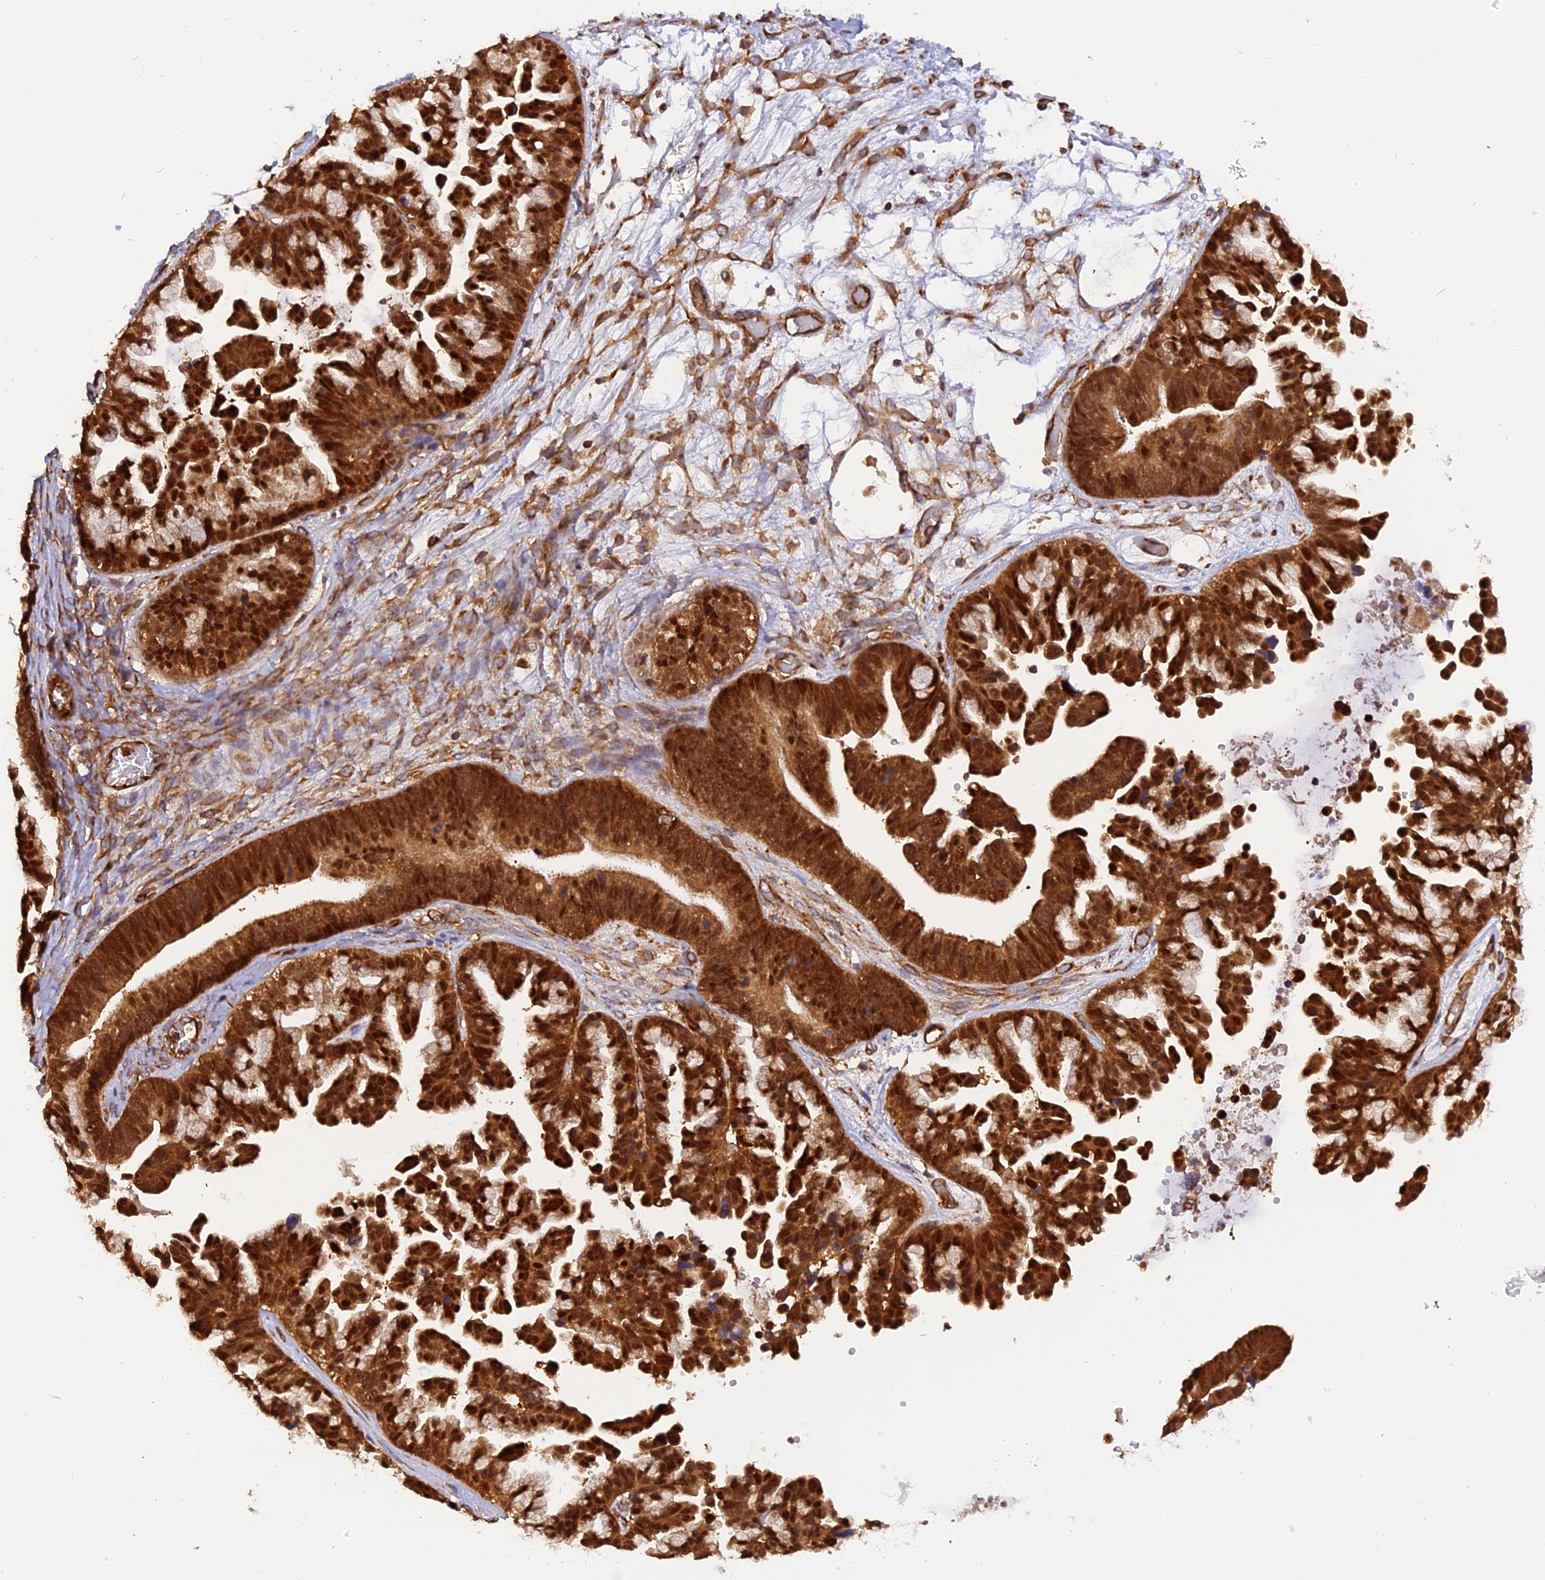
{"staining": {"intensity": "strong", "quantity": ">75%", "location": "cytoplasmic/membranous,nuclear"}, "tissue": "ovarian cancer", "cell_type": "Tumor cells", "image_type": "cancer", "snomed": [{"axis": "morphology", "description": "Cystadenocarcinoma, serous, NOS"}, {"axis": "topography", "description": "Ovary"}], "caption": "Ovarian cancer was stained to show a protein in brown. There is high levels of strong cytoplasmic/membranous and nuclear staining in approximately >75% of tumor cells.", "gene": "C5orf22", "patient": {"sex": "female", "age": 56}}